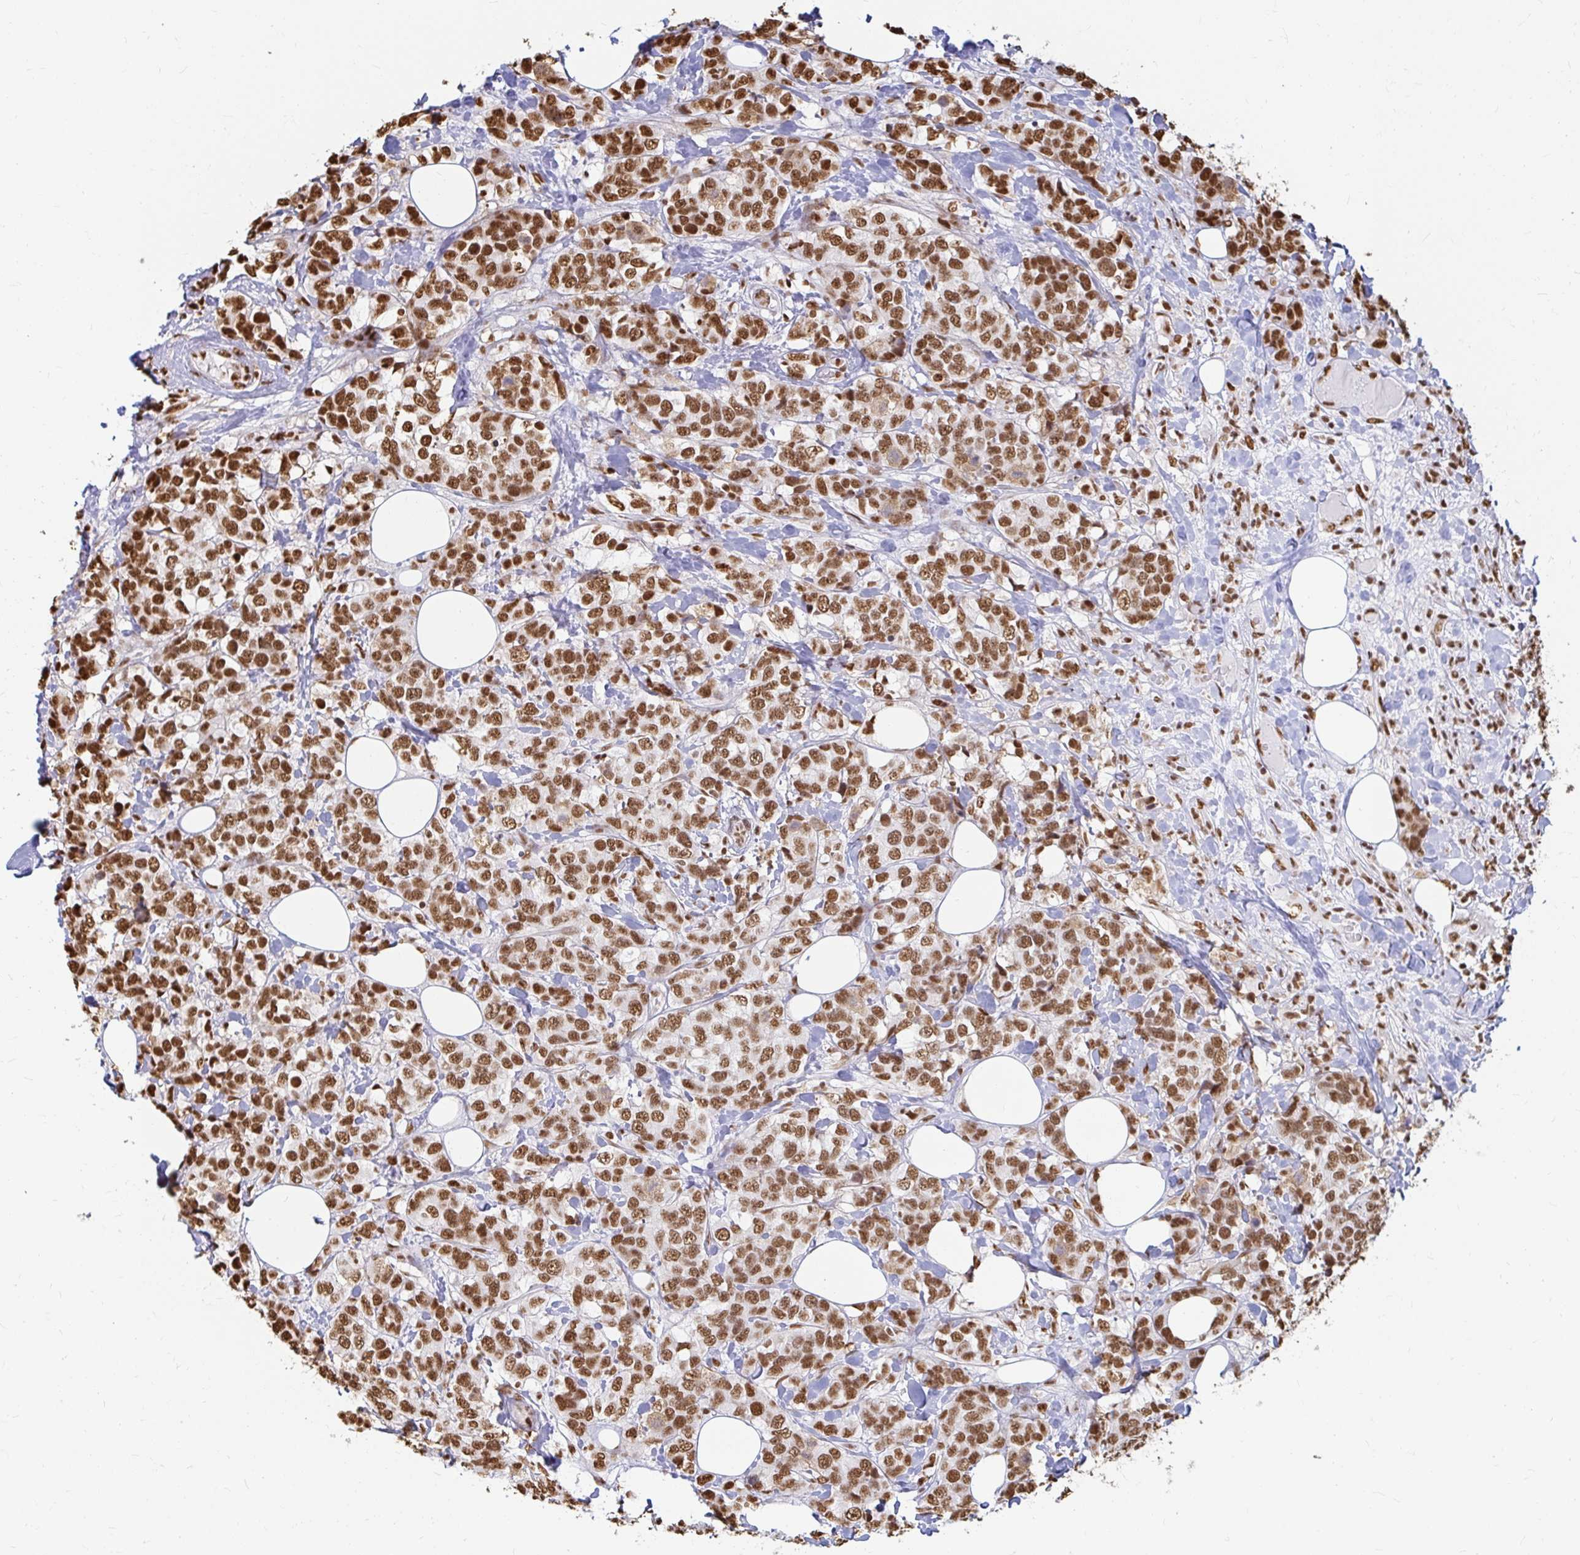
{"staining": {"intensity": "moderate", "quantity": ">75%", "location": "nuclear"}, "tissue": "breast cancer", "cell_type": "Tumor cells", "image_type": "cancer", "snomed": [{"axis": "morphology", "description": "Lobular carcinoma"}, {"axis": "topography", "description": "Breast"}], "caption": "Lobular carcinoma (breast) stained for a protein (brown) shows moderate nuclear positive staining in about >75% of tumor cells.", "gene": "HNRNPU", "patient": {"sex": "female", "age": 59}}